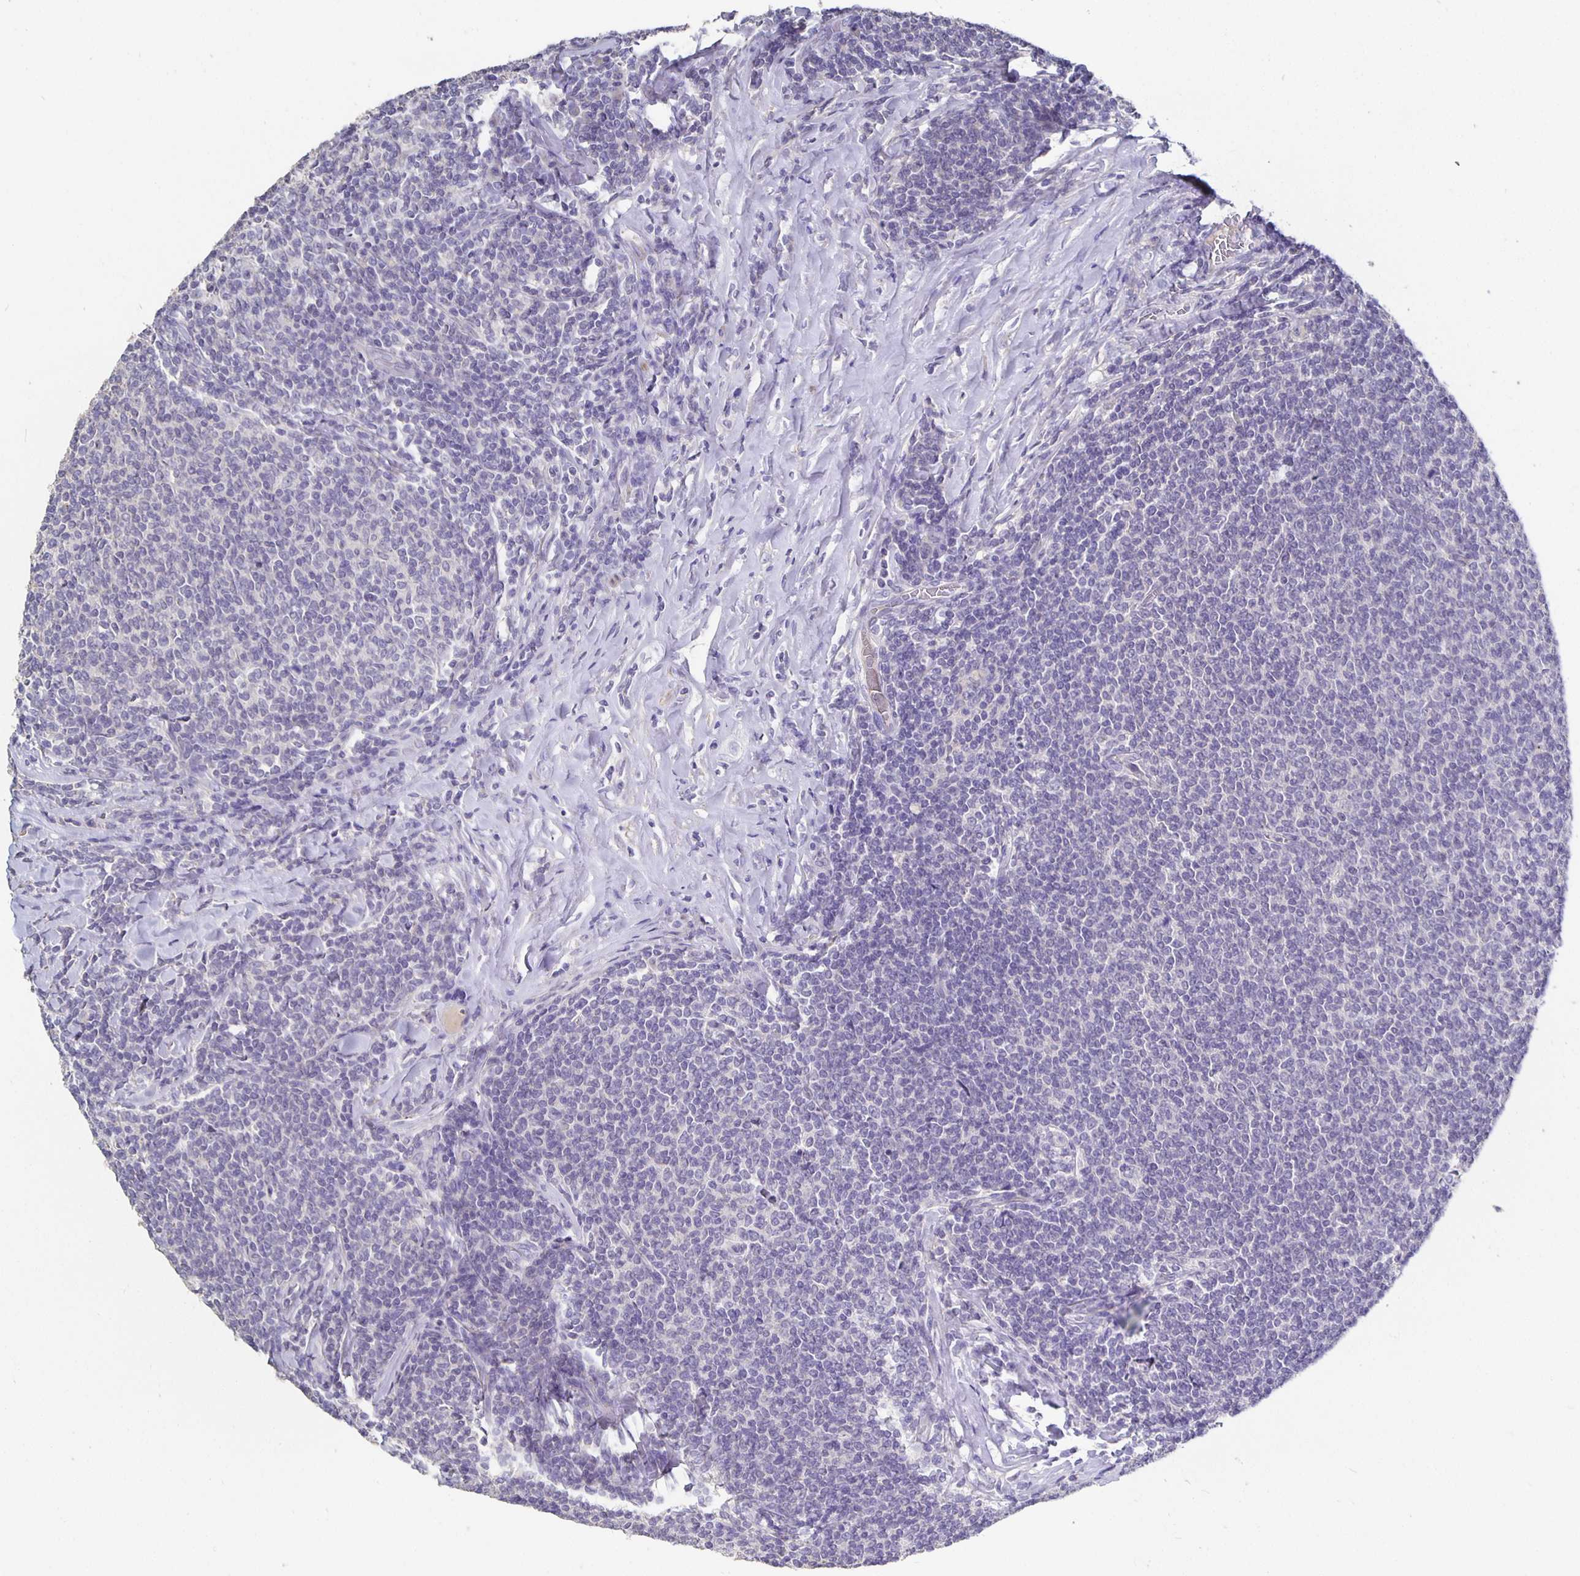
{"staining": {"intensity": "negative", "quantity": "none", "location": "none"}, "tissue": "lymphoma", "cell_type": "Tumor cells", "image_type": "cancer", "snomed": [{"axis": "morphology", "description": "Malignant lymphoma, non-Hodgkin's type, Low grade"}, {"axis": "topography", "description": "Lymph node"}], "caption": "Lymphoma stained for a protein using immunohistochemistry exhibits no positivity tumor cells.", "gene": "CFAP74", "patient": {"sex": "male", "age": 52}}